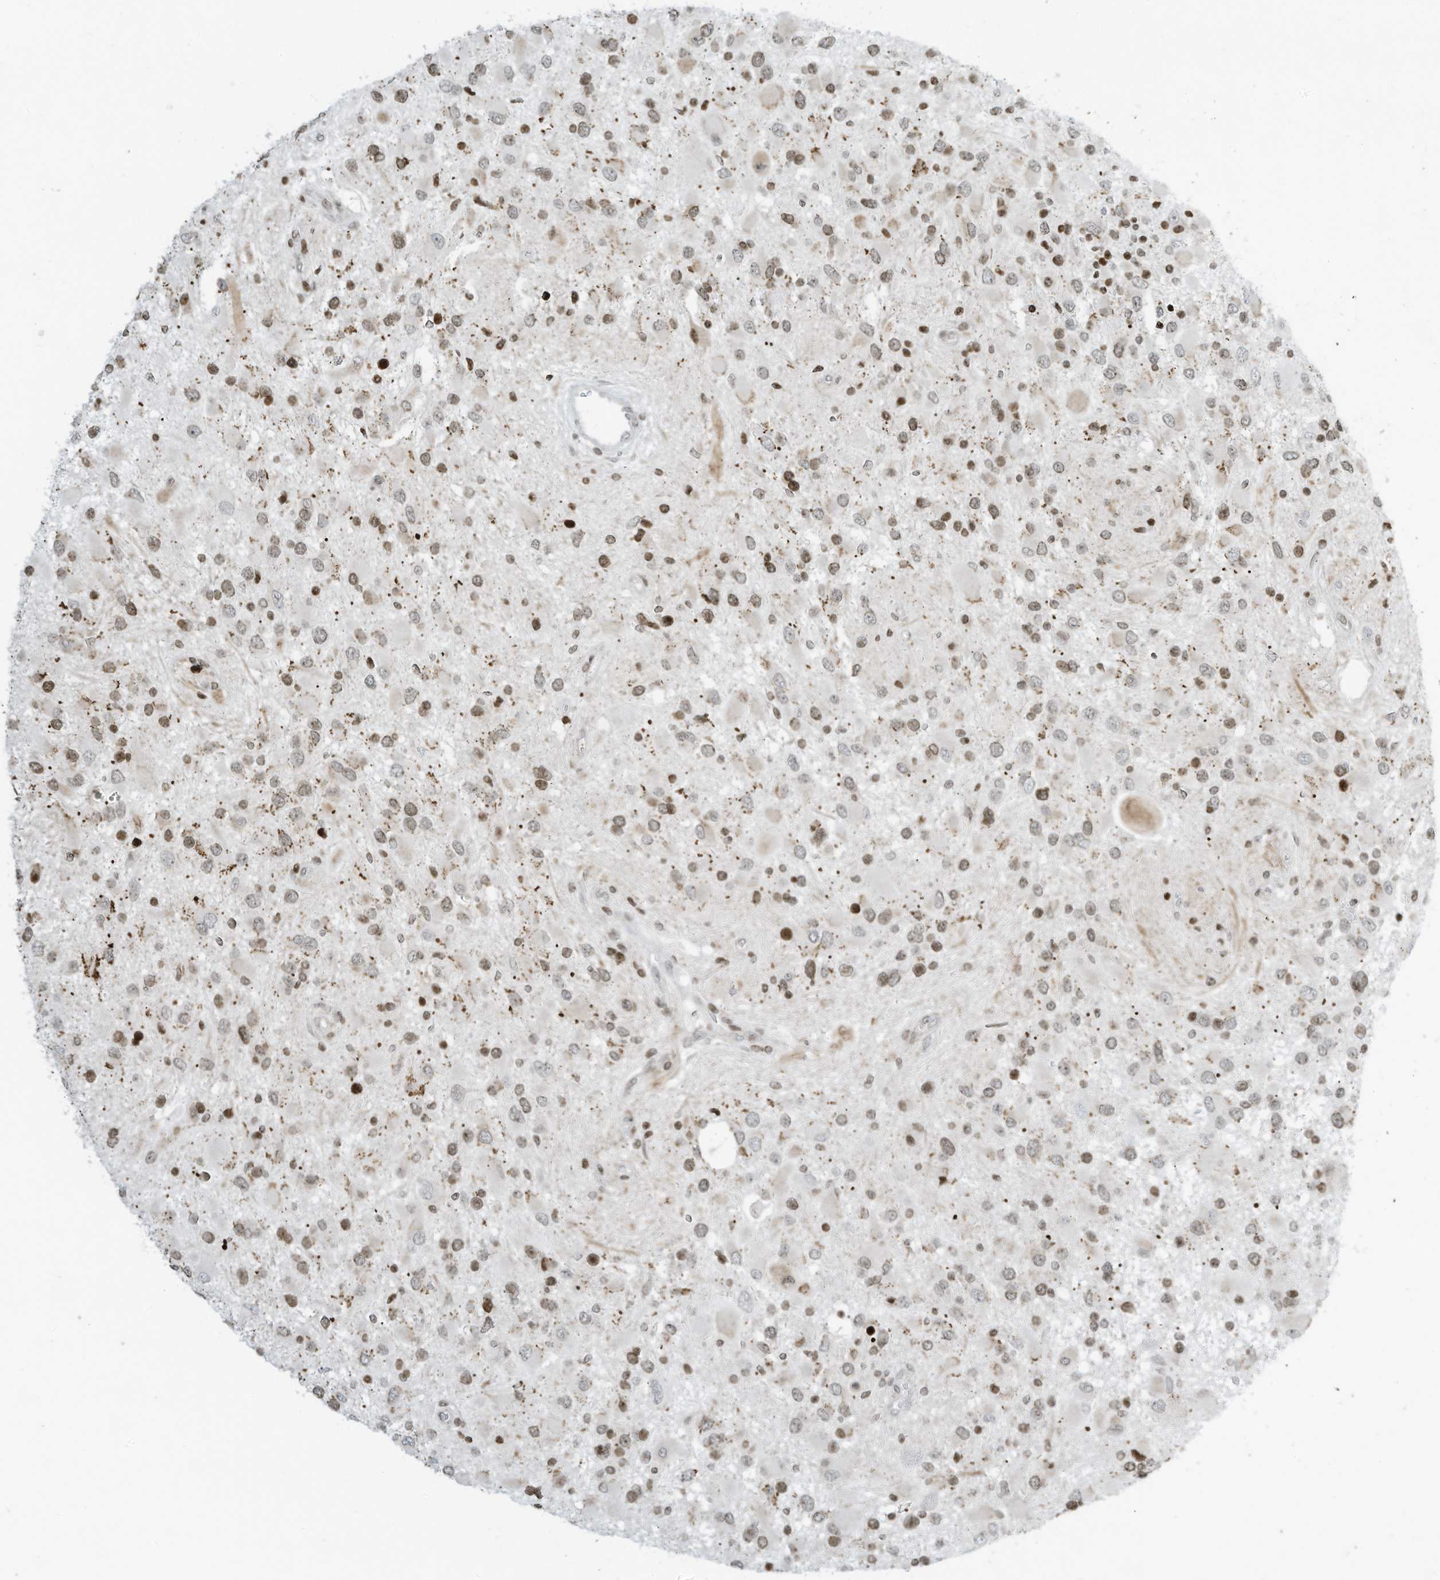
{"staining": {"intensity": "weak", "quantity": ">75%", "location": "nuclear"}, "tissue": "glioma", "cell_type": "Tumor cells", "image_type": "cancer", "snomed": [{"axis": "morphology", "description": "Glioma, malignant, High grade"}, {"axis": "topography", "description": "Brain"}], "caption": "Protein expression analysis of glioma displays weak nuclear staining in approximately >75% of tumor cells.", "gene": "ADI1", "patient": {"sex": "male", "age": 53}}